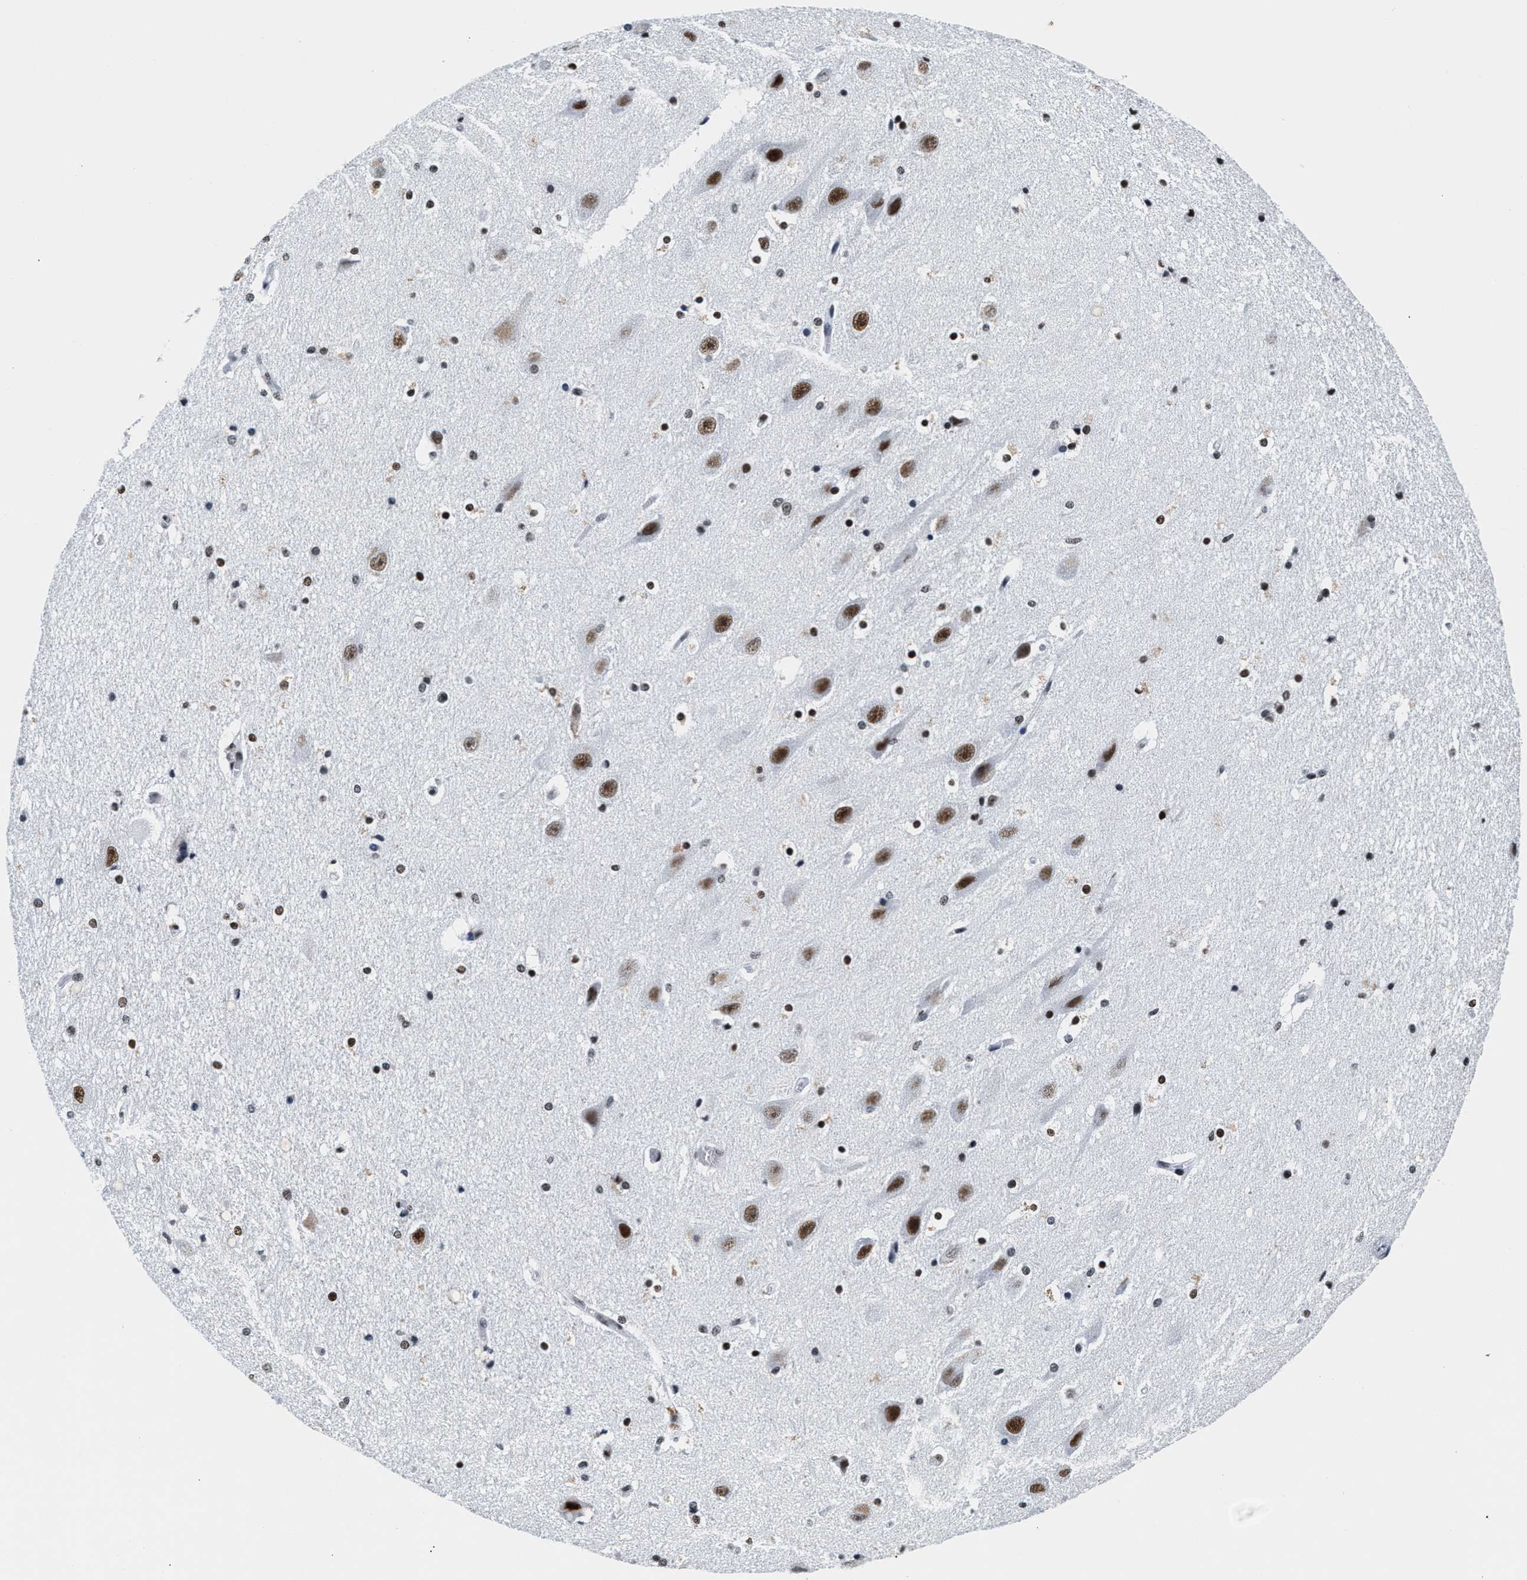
{"staining": {"intensity": "moderate", "quantity": "25%-75%", "location": "nuclear"}, "tissue": "hippocampus", "cell_type": "Glial cells", "image_type": "normal", "snomed": [{"axis": "morphology", "description": "Normal tissue, NOS"}, {"axis": "topography", "description": "Hippocampus"}], "caption": "This micrograph displays immunohistochemistry (IHC) staining of normal human hippocampus, with medium moderate nuclear positivity in about 25%-75% of glial cells.", "gene": "RAD50", "patient": {"sex": "female", "age": 19}}